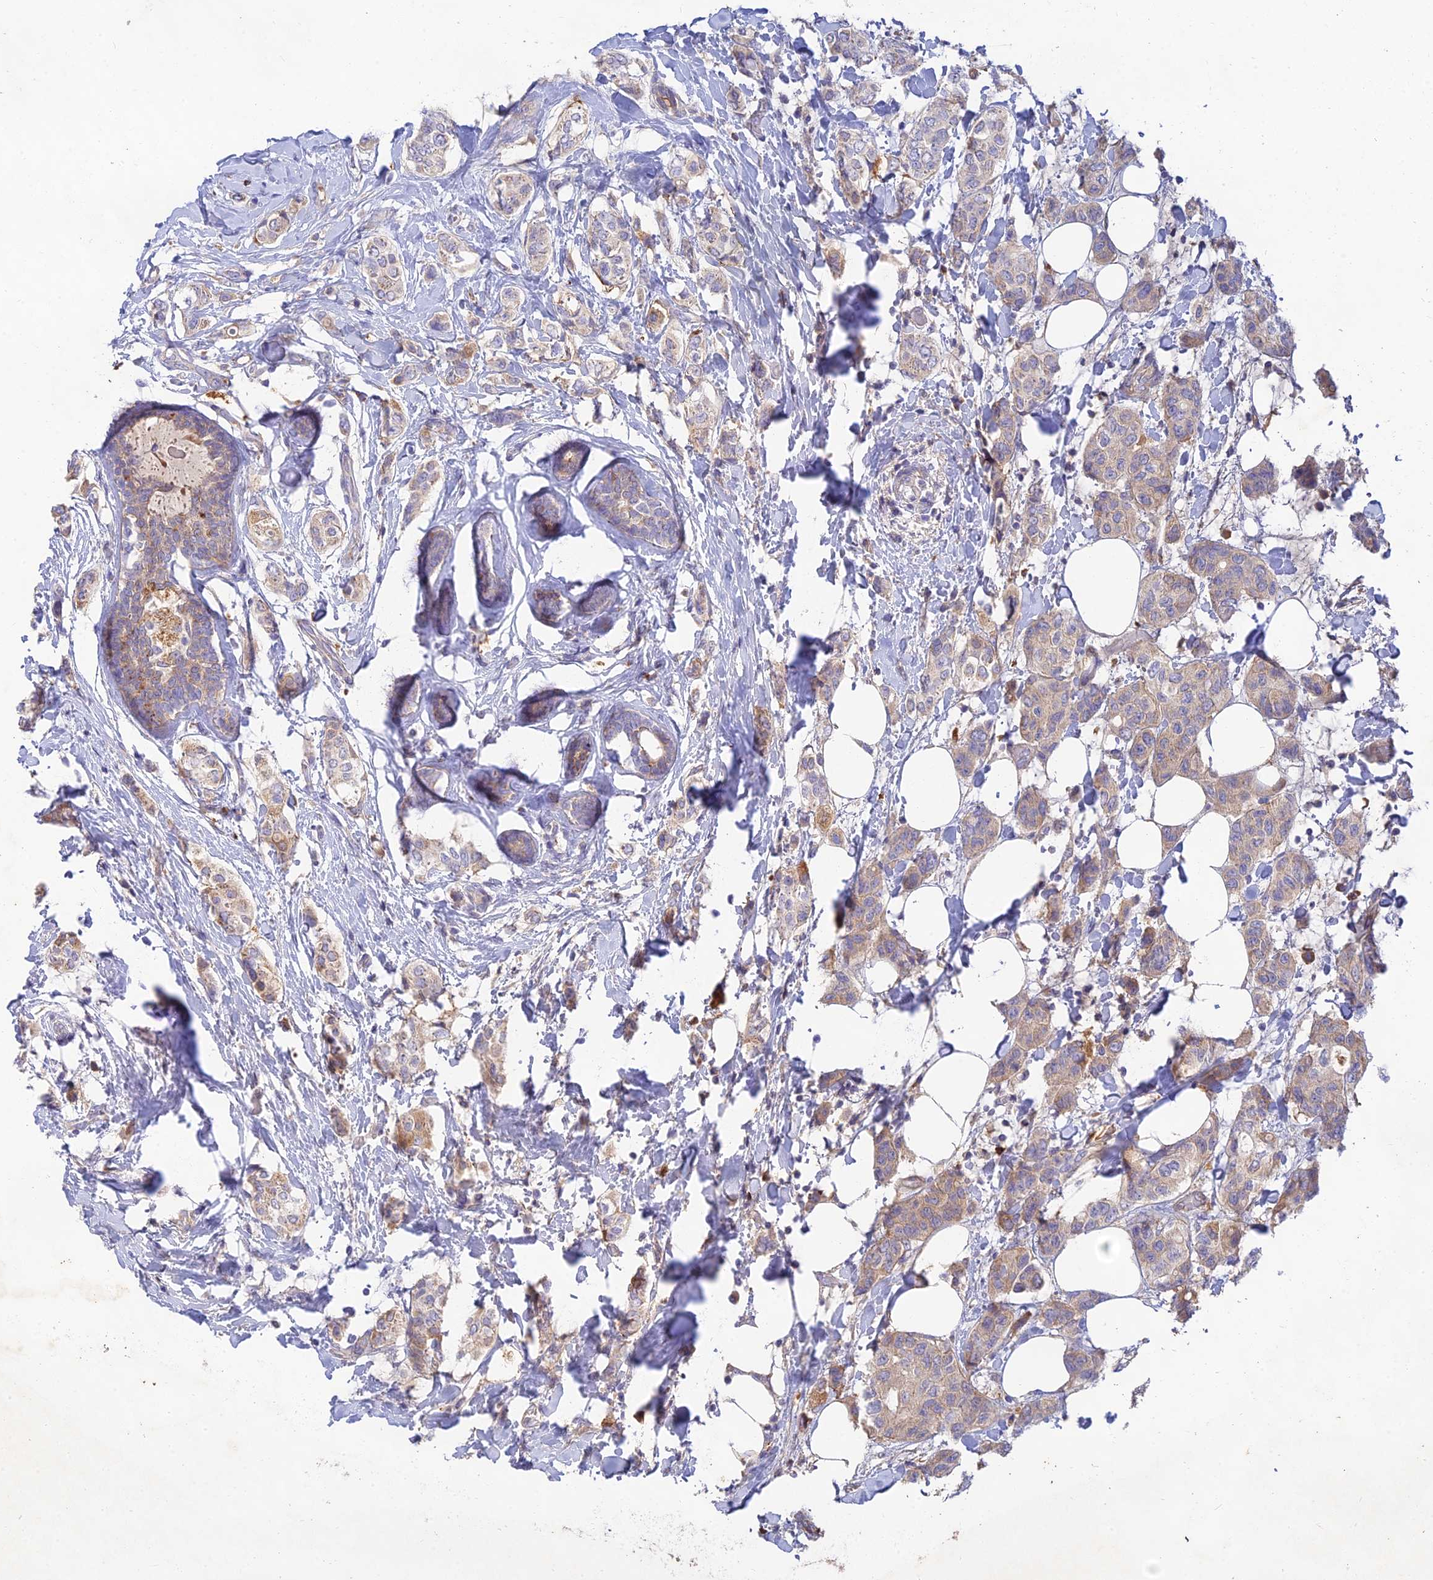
{"staining": {"intensity": "weak", "quantity": "25%-75%", "location": "cytoplasmic/membranous"}, "tissue": "breast cancer", "cell_type": "Tumor cells", "image_type": "cancer", "snomed": [{"axis": "morphology", "description": "Lobular carcinoma"}, {"axis": "topography", "description": "Breast"}], "caption": "An immunohistochemistry (IHC) photomicrograph of tumor tissue is shown. Protein staining in brown labels weak cytoplasmic/membranous positivity in breast cancer within tumor cells.", "gene": "ACSM5", "patient": {"sex": "female", "age": 51}}